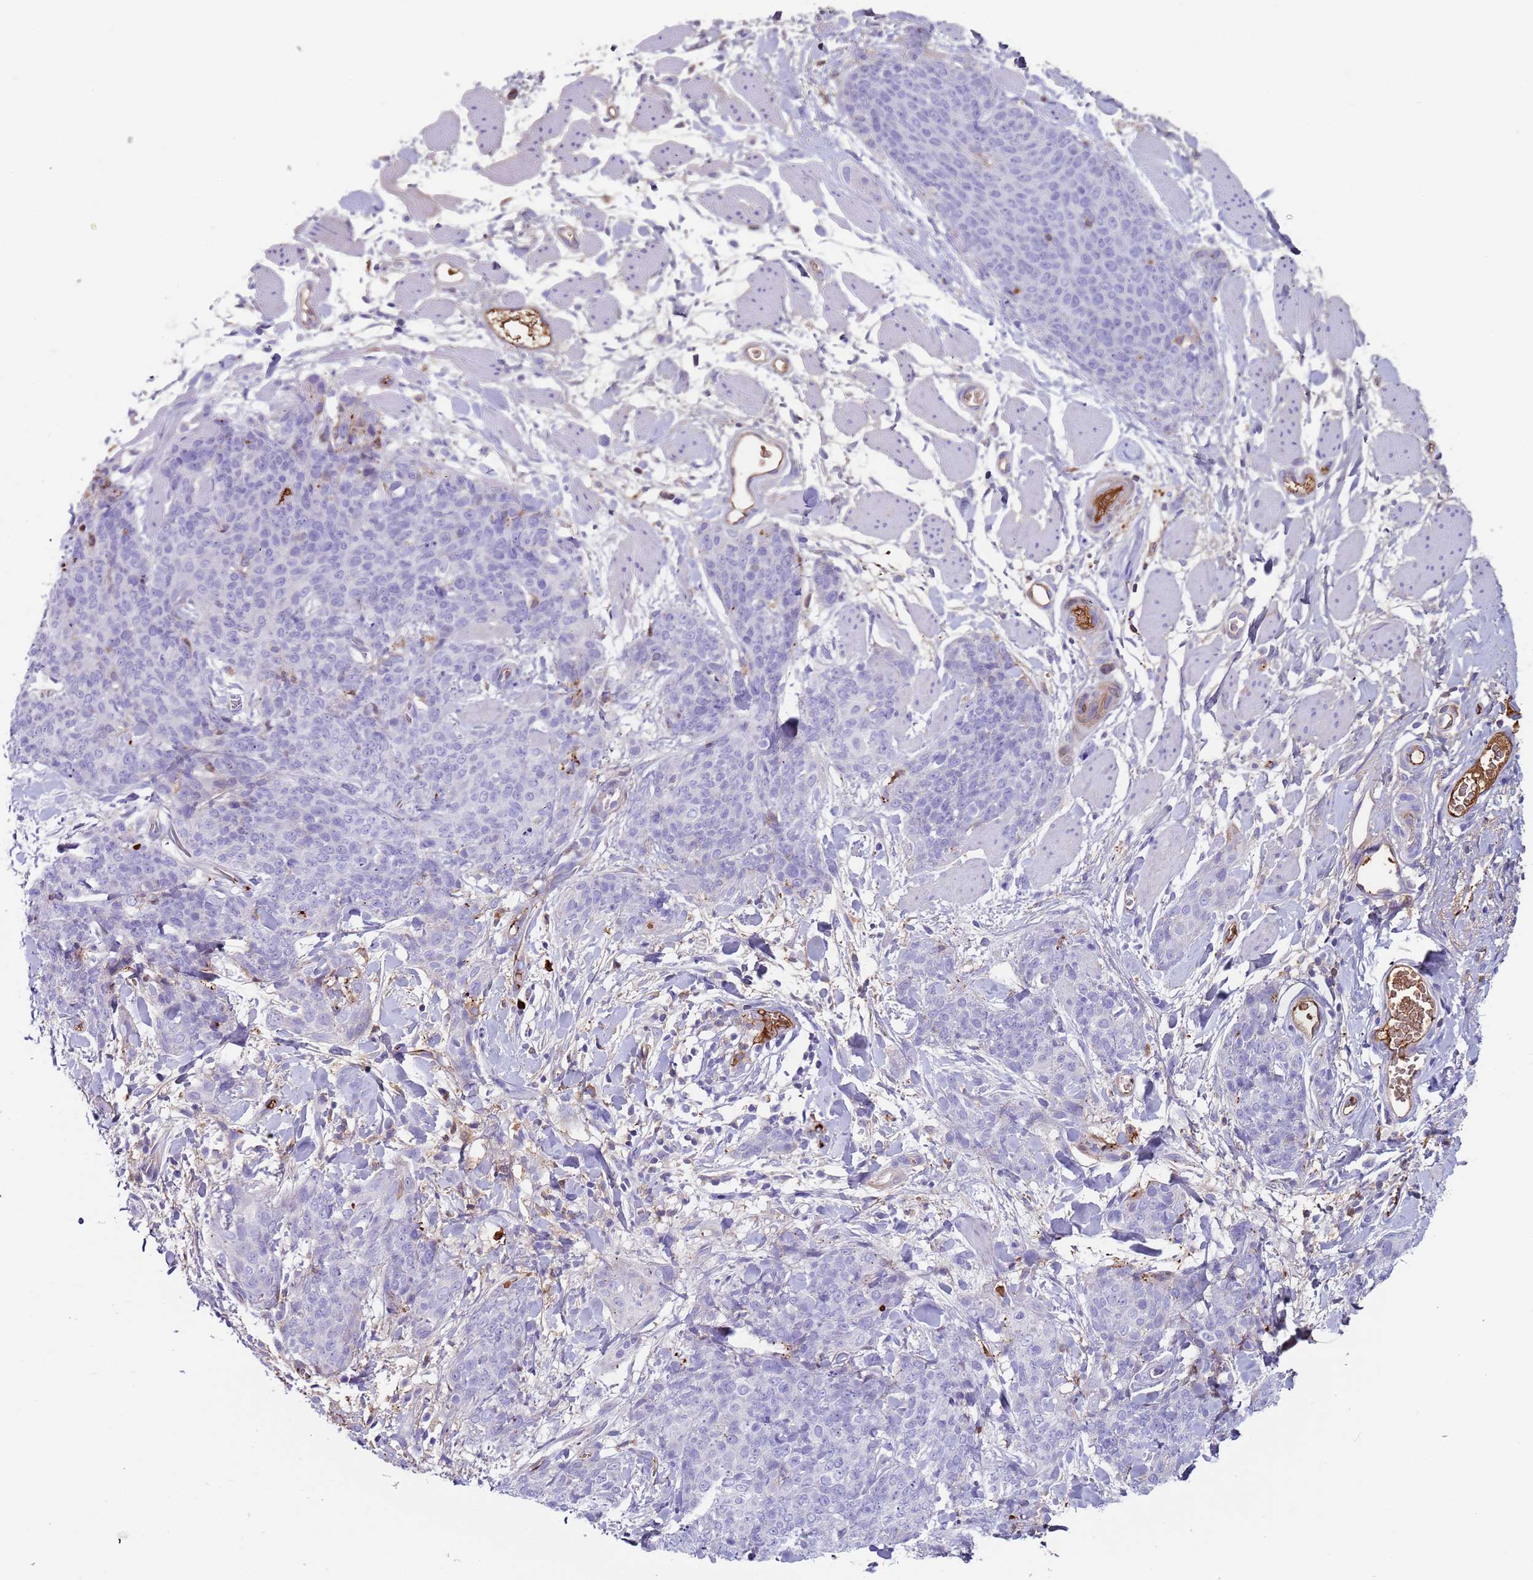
{"staining": {"intensity": "negative", "quantity": "none", "location": "none"}, "tissue": "skin cancer", "cell_type": "Tumor cells", "image_type": "cancer", "snomed": [{"axis": "morphology", "description": "Squamous cell carcinoma, NOS"}, {"axis": "topography", "description": "Skin"}, {"axis": "topography", "description": "Vulva"}], "caption": "Tumor cells are negative for brown protein staining in skin cancer.", "gene": "CYSLTR2", "patient": {"sex": "female", "age": 85}}